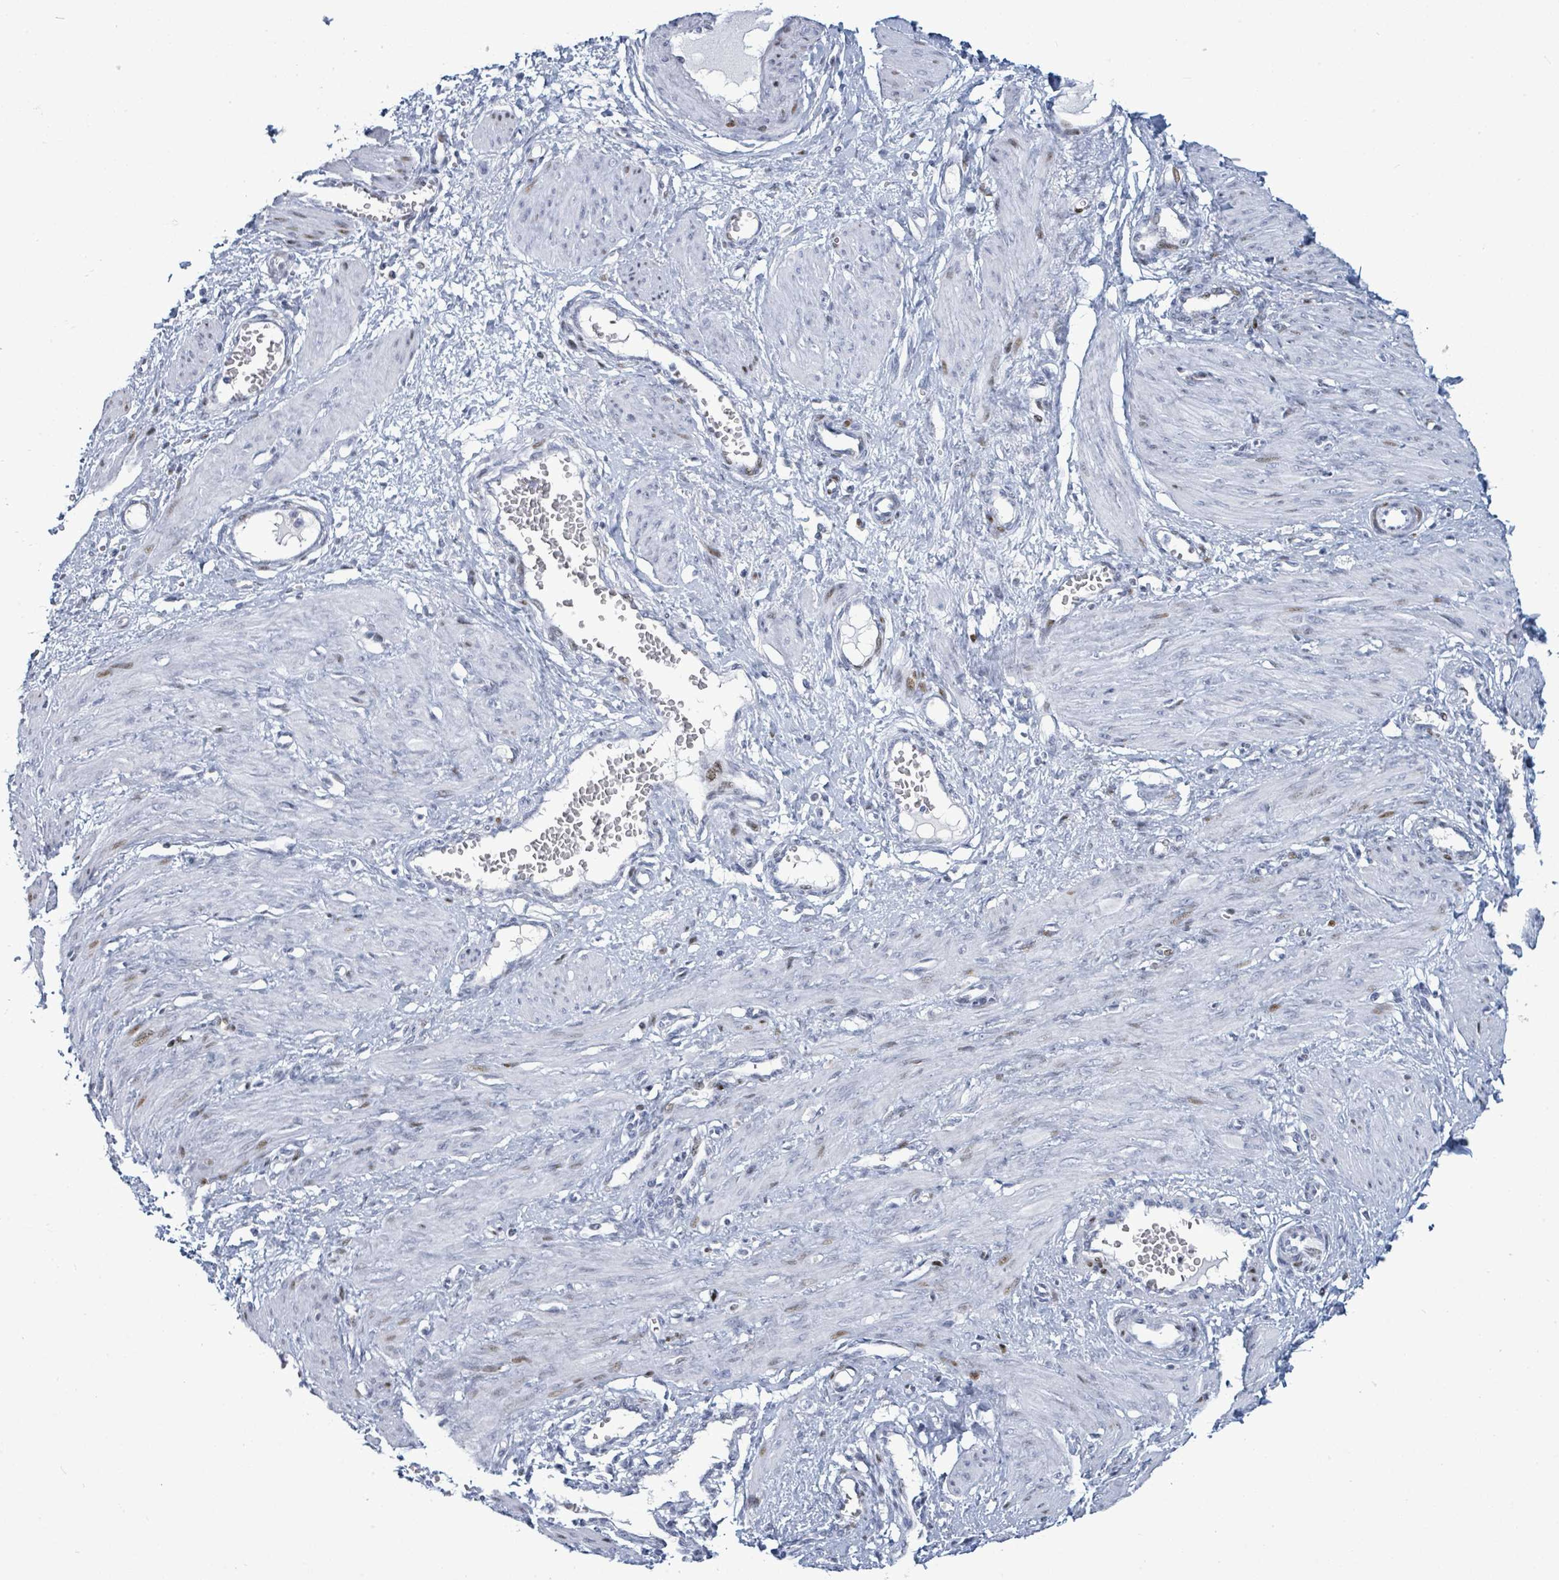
{"staining": {"intensity": "weak", "quantity": "<25%", "location": "nuclear"}, "tissue": "smooth muscle", "cell_type": "Smooth muscle cells", "image_type": "normal", "snomed": [{"axis": "morphology", "description": "Normal tissue, NOS"}, {"axis": "topography", "description": "Endometrium"}], "caption": "High power microscopy histopathology image of an IHC photomicrograph of unremarkable smooth muscle, revealing no significant positivity in smooth muscle cells.", "gene": "MALL", "patient": {"sex": "female", "age": 33}}